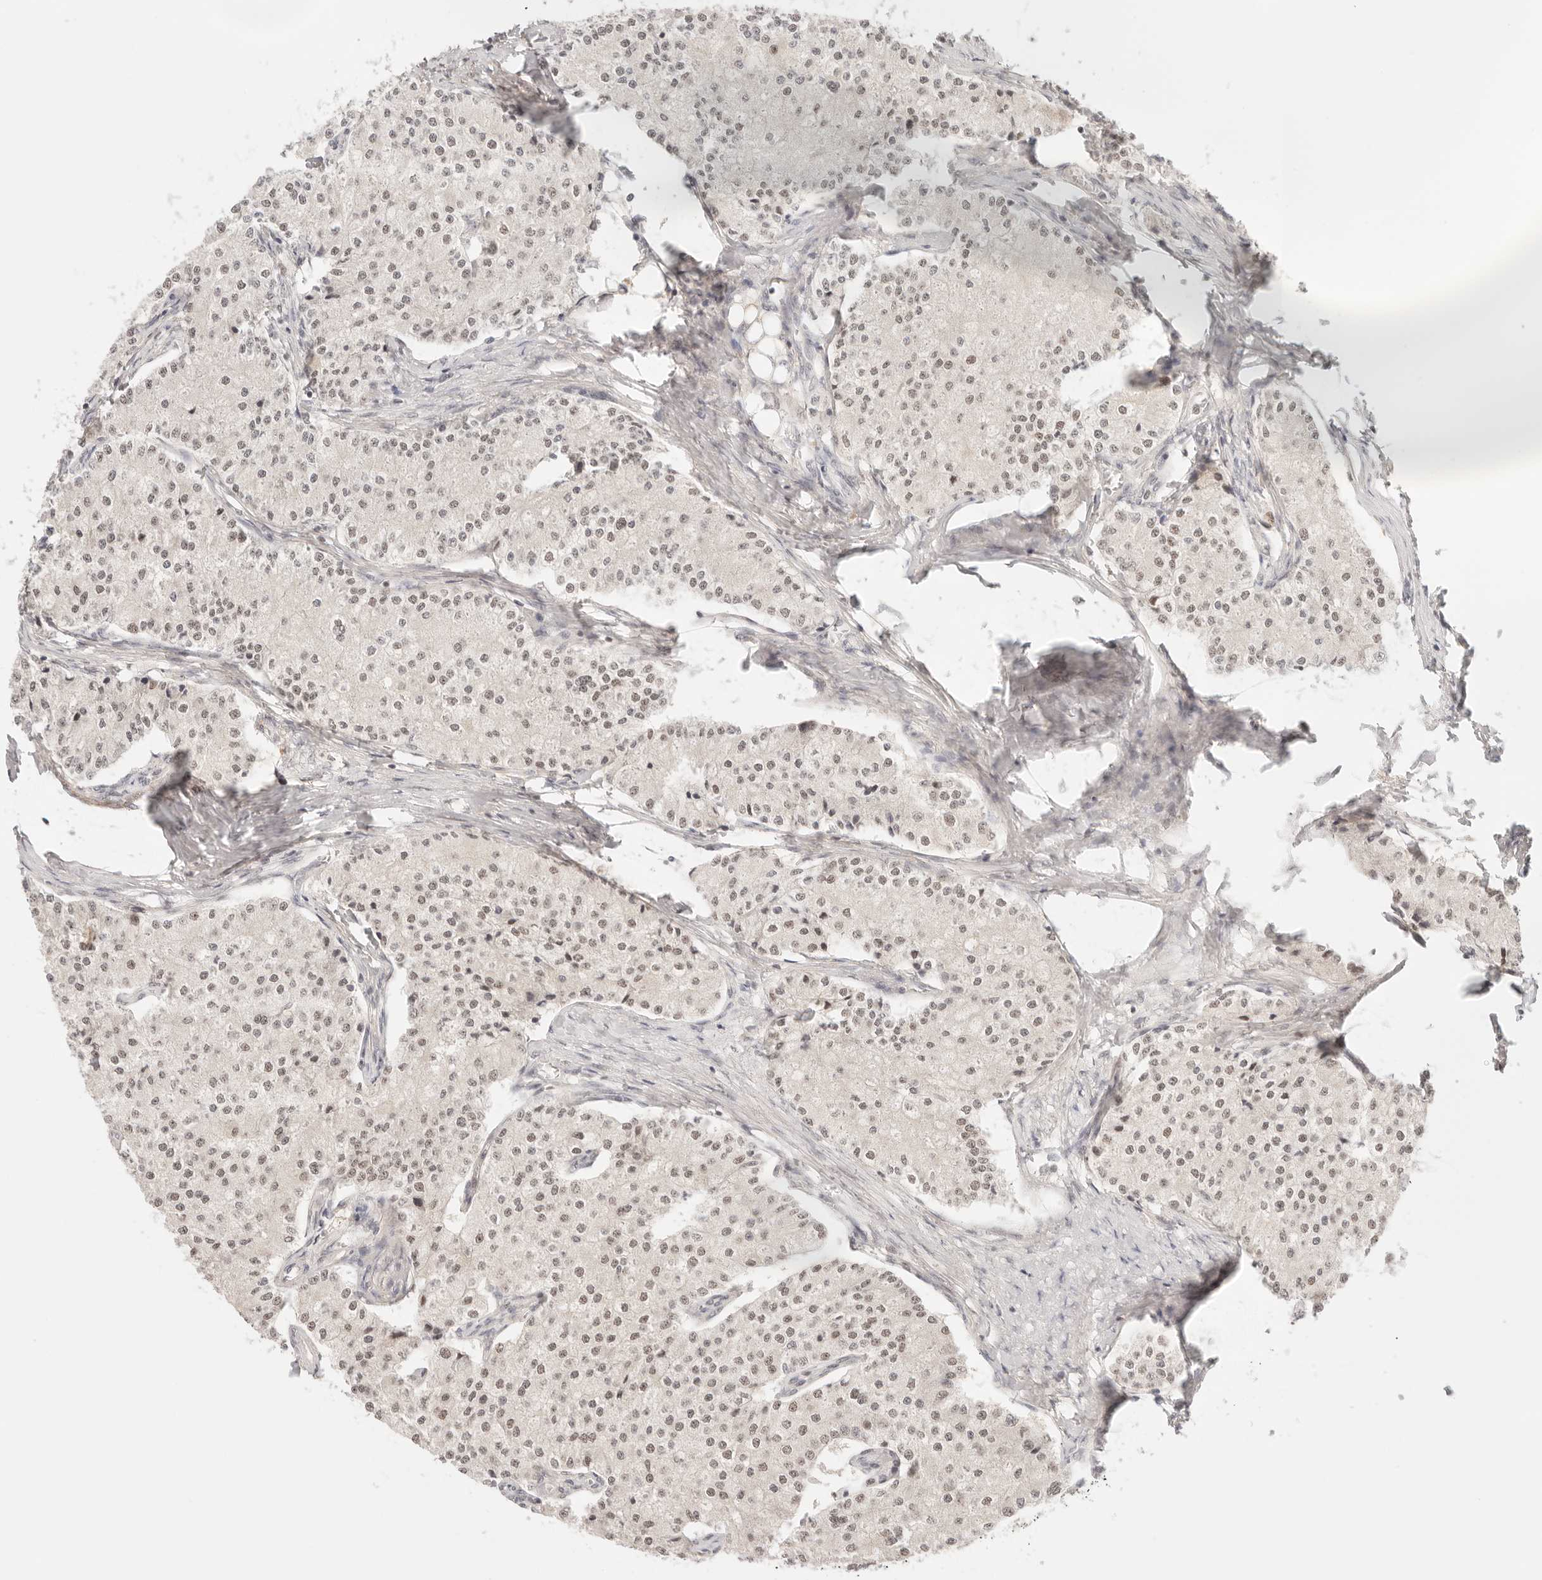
{"staining": {"intensity": "weak", "quantity": ">75%", "location": "nuclear"}, "tissue": "carcinoid", "cell_type": "Tumor cells", "image_type": "cancer", "snomed": [{"axis": "morphology", "description": "Carcinoid, malignant, NOS"}, {"axis": "topography", "description": "Colon"}], "caption": "Immunohistochemistry (IHC) of carcinoid displays low levels of weak nuclear expression in approximately >75% of tumor cells.", "gene": "GTF2E2", "patient": {"sex": "female", "age": 52}}